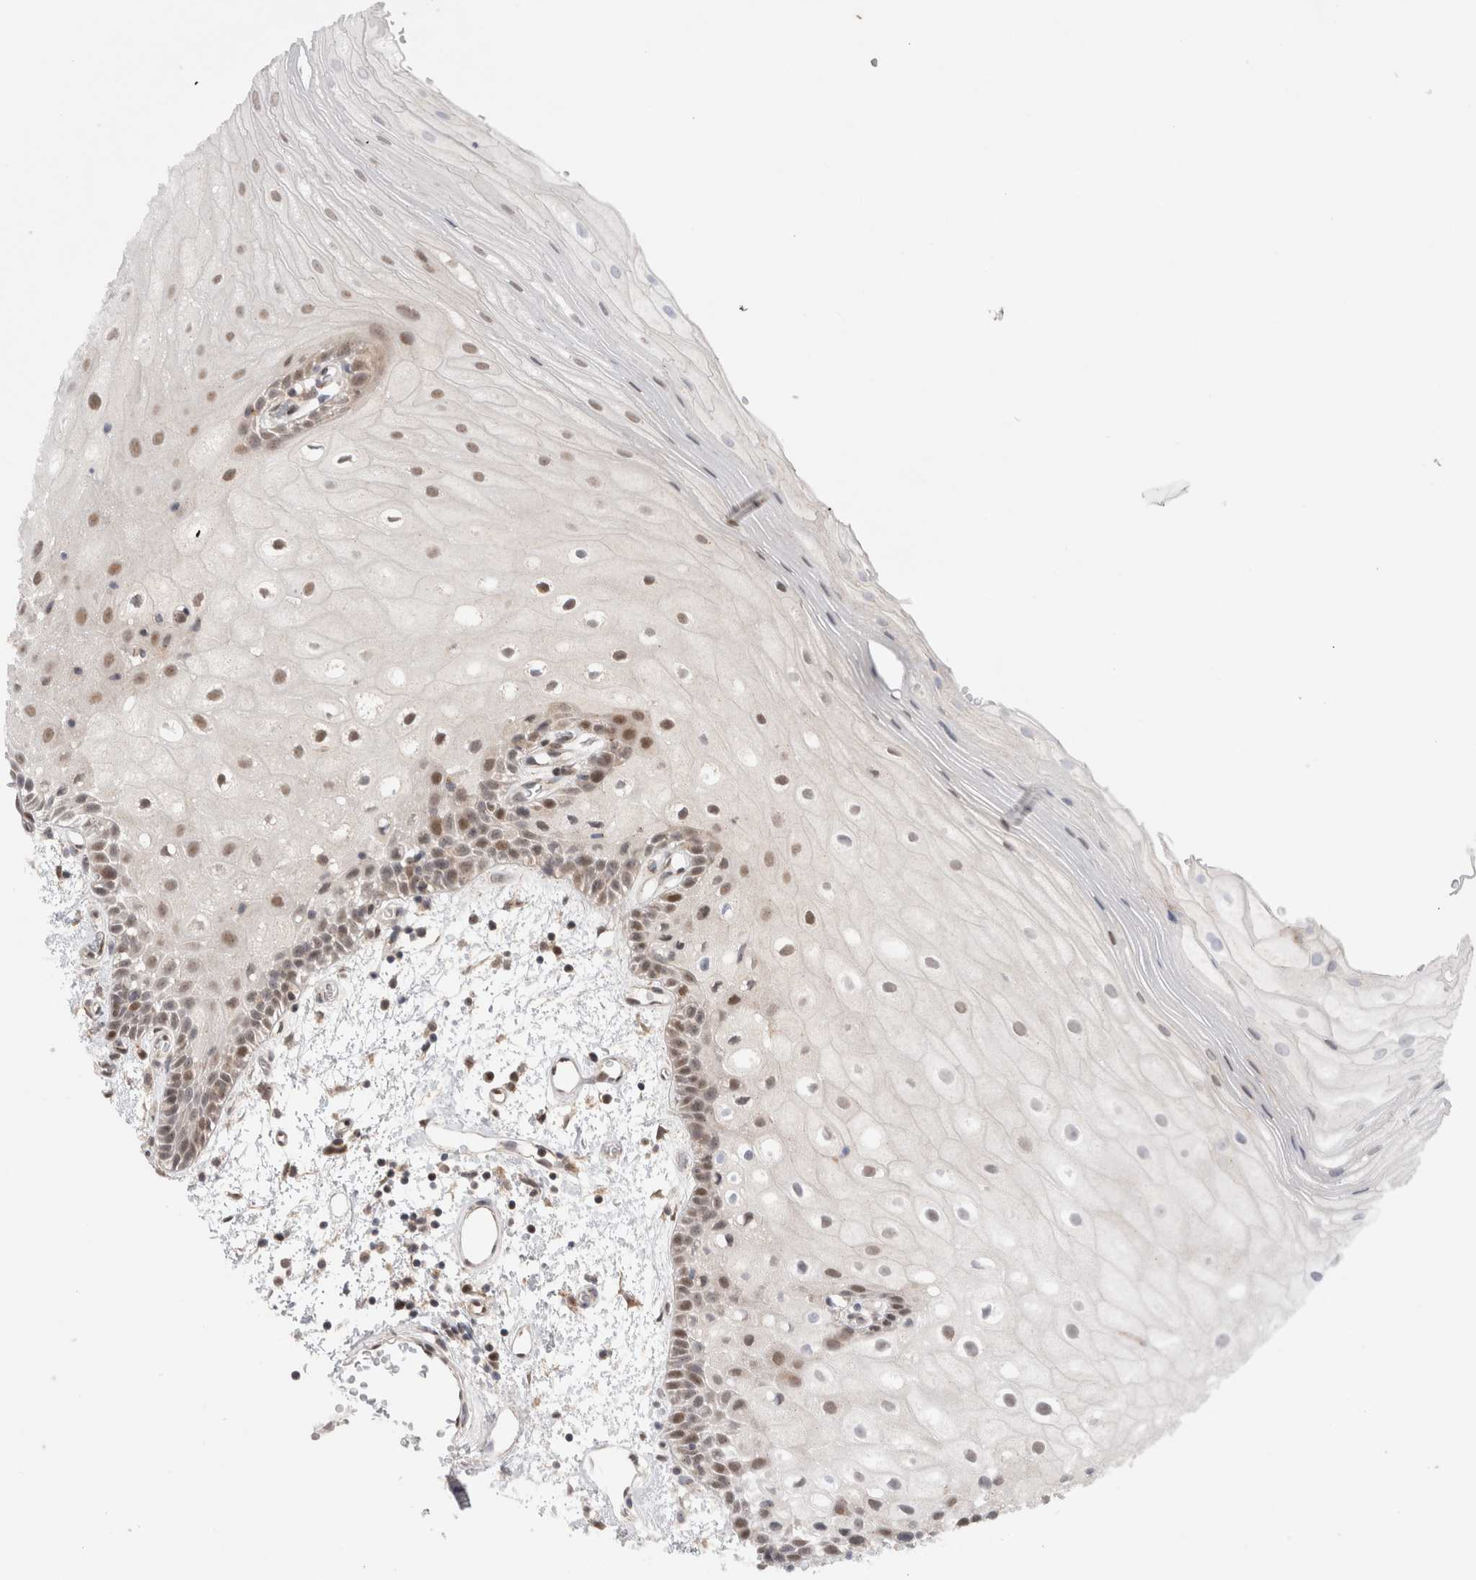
{"staining": {"intensity": "moderate", "quantity": "<25%", "location": "nuclear"}, "tissue": "oral mucosa", "cell_type": "Squamous epithelial cells", "image_type": "normal", "snomed": [{"axis": "morphology", "description": "Normal tissue, NOS"}, {"axis": "topography", "description": "Oral tissue"}], "caption": "IHC image of benign oral mucosa: oral mucosa stained using IHC reveals low levels of moderate protein expression localized specifically in the nuclear of squamous epithelial cells, appearing as a nuclear brown color.", "gene": "SLC29A1", "patient": {"sex": "male", "age": 52}}